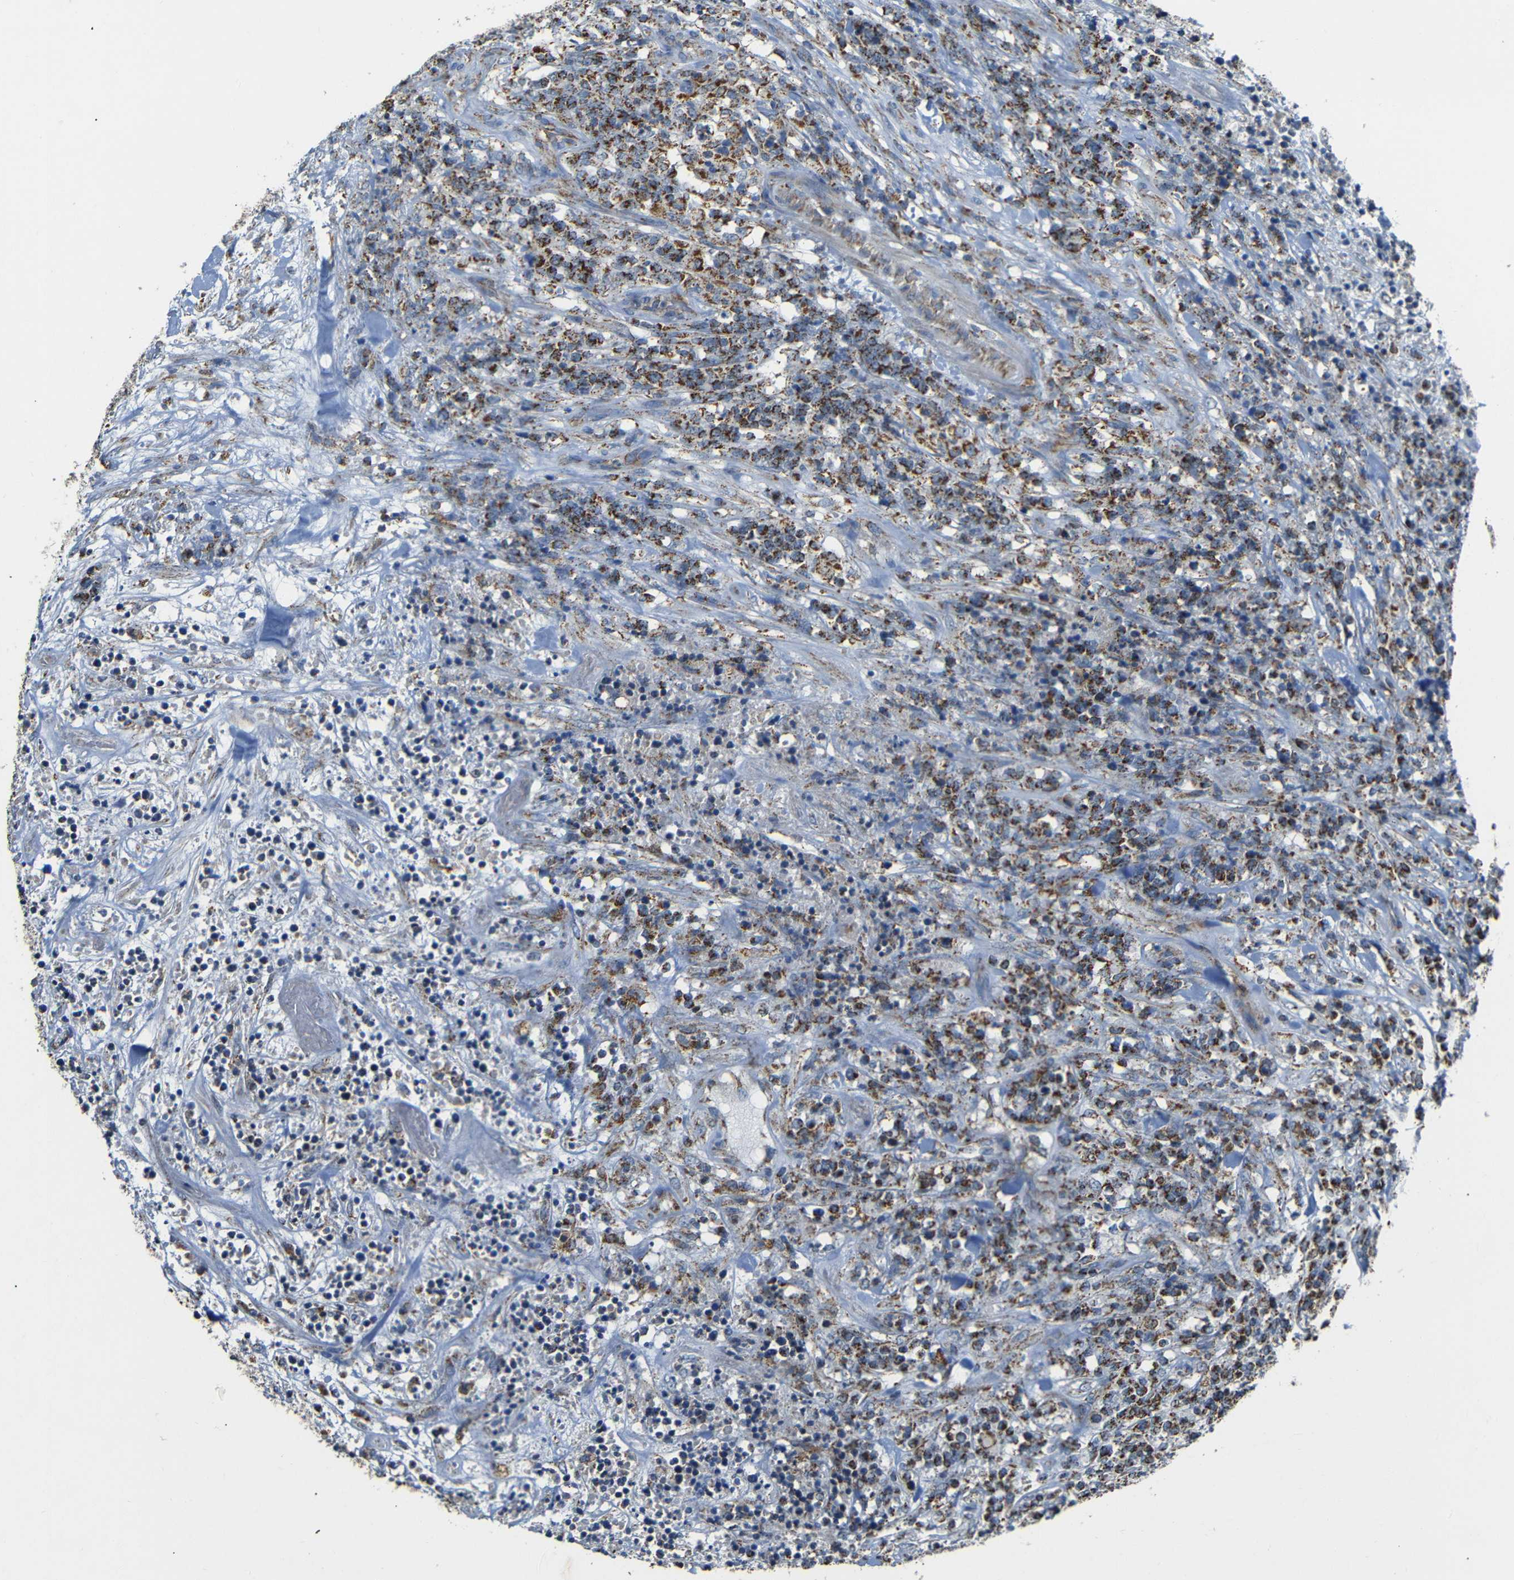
{"staining": {"intensity": "moderate", "quantity": ">75%", "location": "cytoplasmic/membranous"}, "tissue": "lymphoma", "cell_type": "Tumor cells", "image_type": "cancer", "snomed": [{"axis": "morphology", "description": "Malignant lymphoma, non-Hodgkin's type, High grade"}, {"axis": "topography", "description": "Soft tissue"}], "caption": "A brown stain labels moderate cytoplasmic/membranous staining of a protein in human high-grade malignant lymphoma, non-Hodgkin's type tumor cells.", "gene": "NR3C2", "patient": {"sex": "male", "age": 18}}